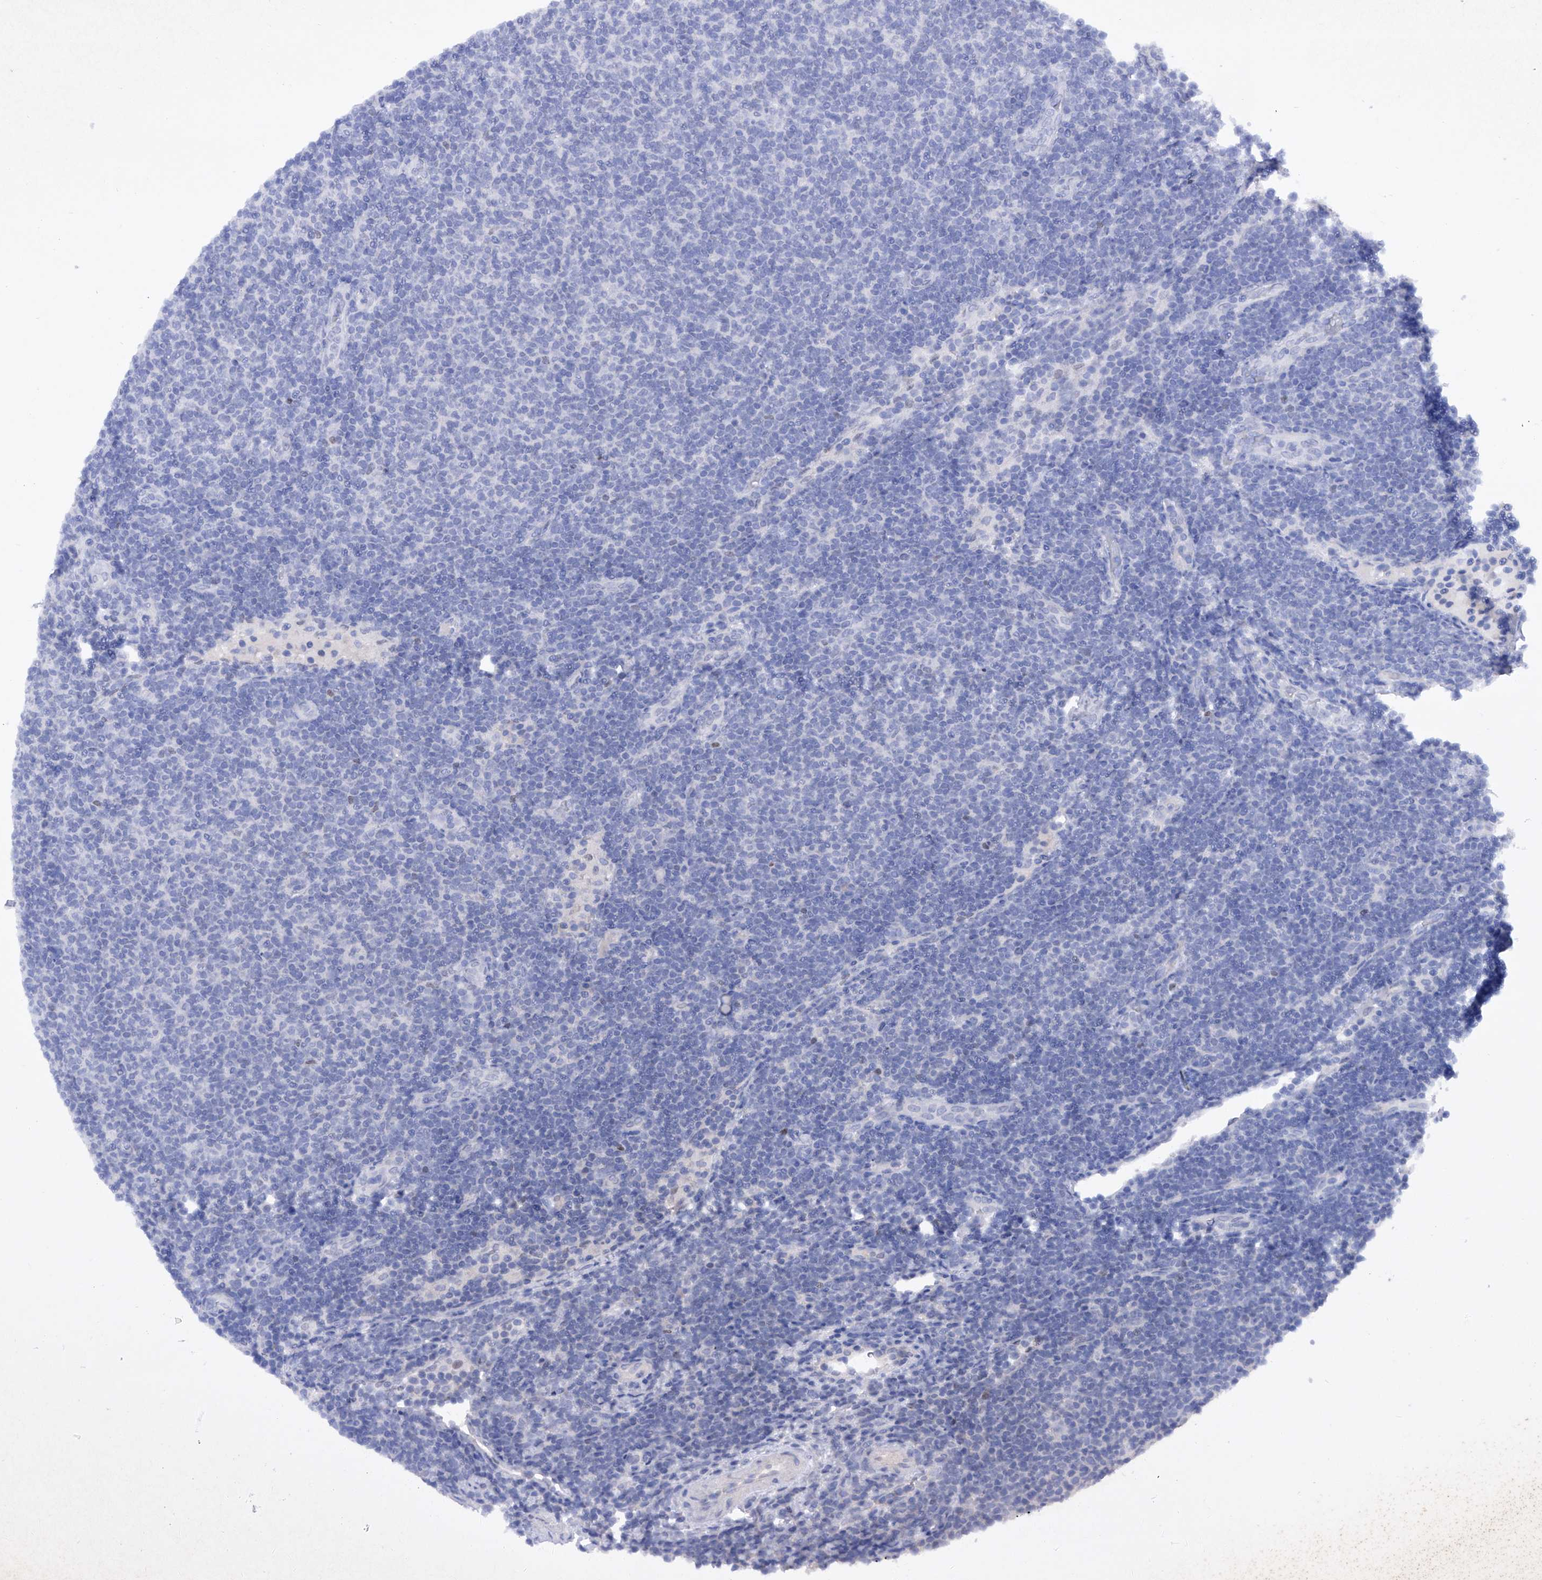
{"staining": {"intensity": "negative", "quantity": "none", "location": "none"}, "tissue": "lymphoma", "cell_type": "Tumor cells", "image_type": "cancer", "snomed": [{"axis": "morphology", "description": "Malignant lymphoma, non-Hodgkin's type, Low grade"}, {"axis": "topography", "description": "Lymph node"}], "caption": "An image of human malignant lymphoma, non-Hodgkin's type (low-grade) is negative for staining in tumor cells.", "gene": "BARX2", "patient": {"sex": "male", "age": 66}}